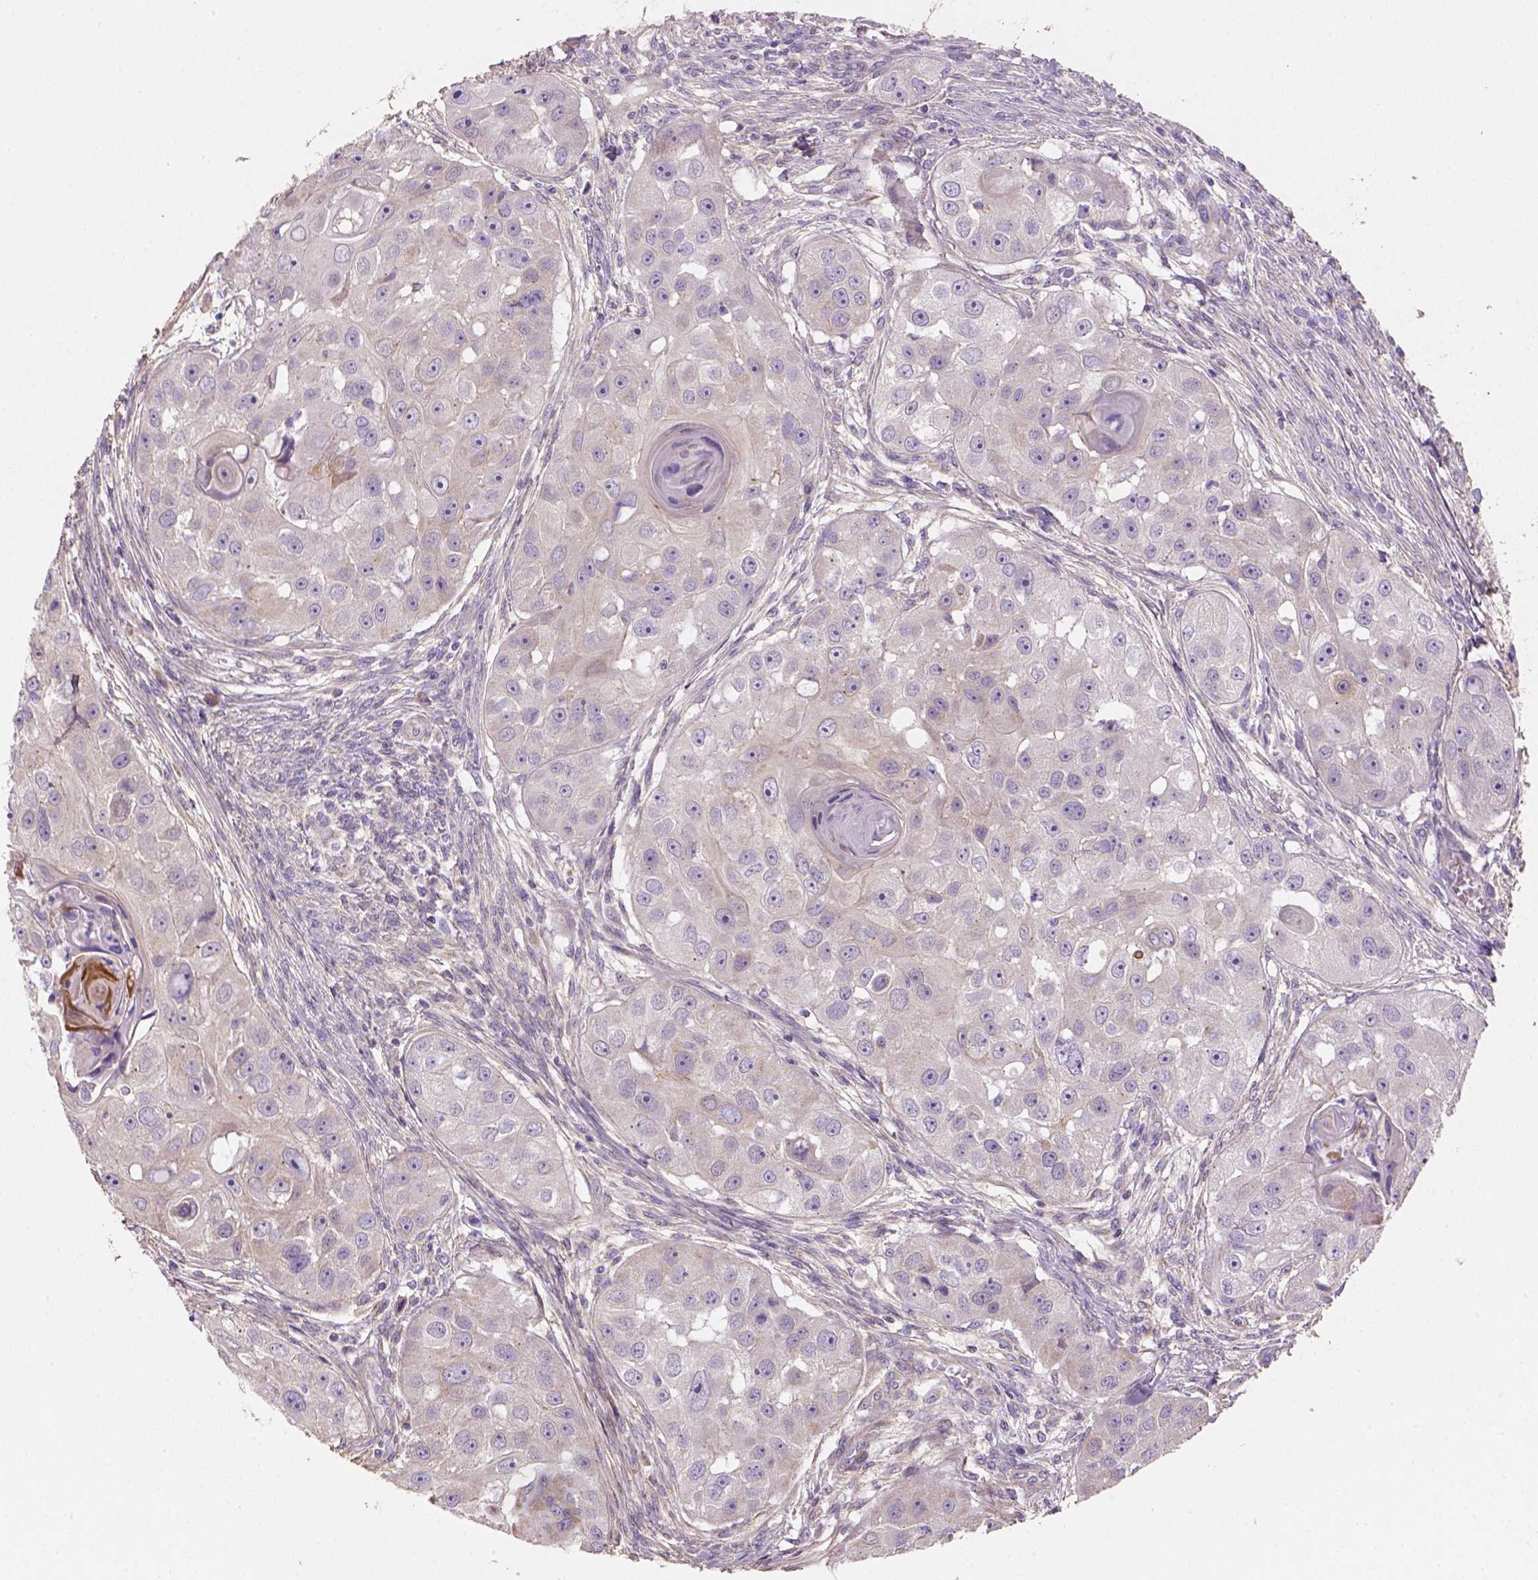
{"staining": {"intensity": "negative", "quantity": "none", "location": "none"}, "tissue": "head and neck cancer", "cell_type": "Tumor cells", "image_type": "cancer", "snomed": [{"axis": "morphology", "description": "Squamous cell carcinoma, NOS"}, {"axis": "topography", "description": "Head-Neck"}], "caption": "This is an IHC micrograph of squamous cell carcinoma (head and neck). There is no expression in tumor cells.", "gene": "HTRA1", "patient": {"sex": "male", "age": 51}}